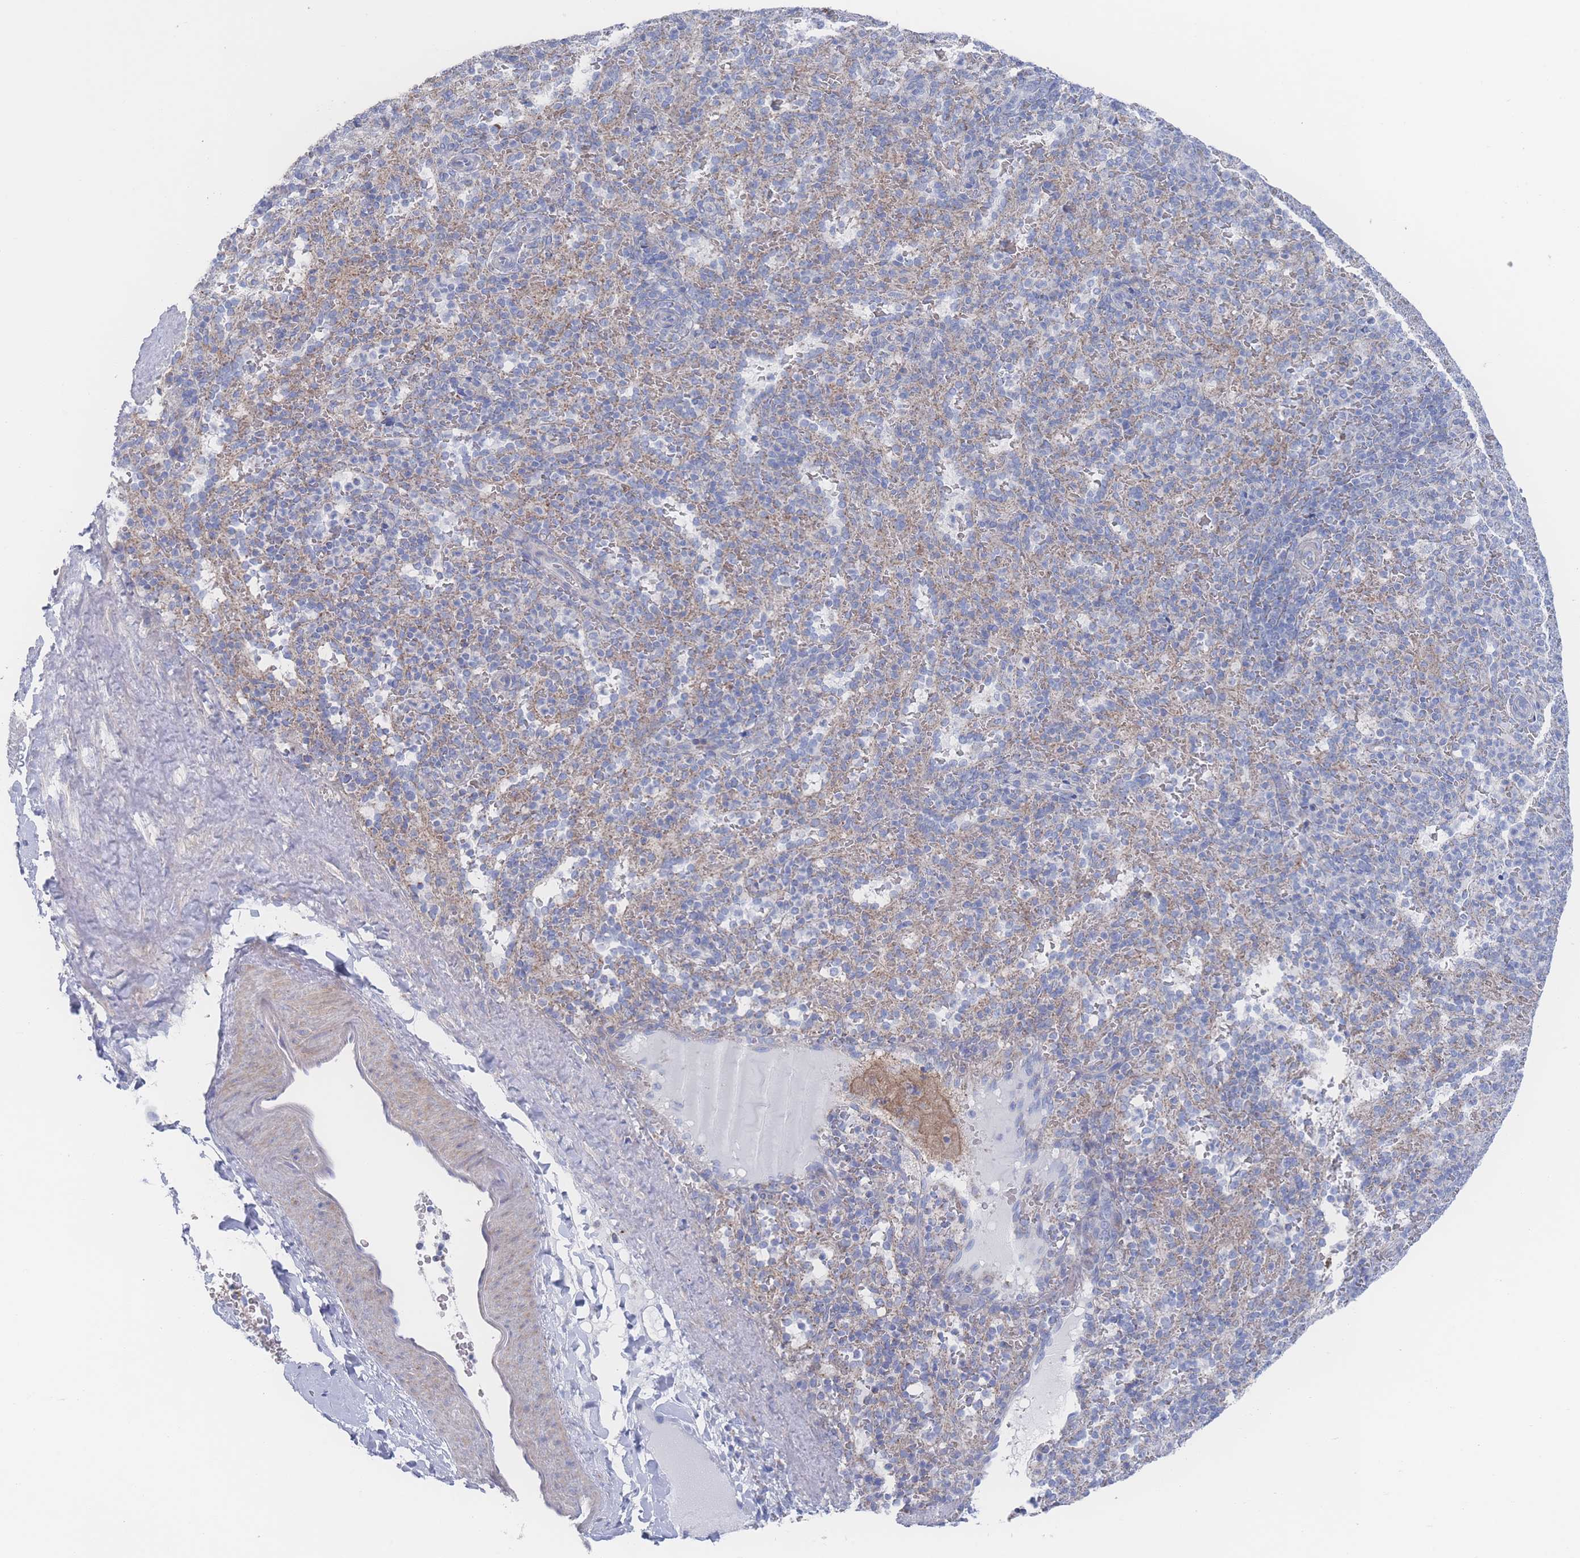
{"staining": {"intensity": "negative", "quantity": "none", "location": "none"}, "tissue": "spleen", "cell_type": "Cells in red pulp", "image_type": "normal", "snomed": [{"axis": "morphology", "description": "Normal tissue, NOS"}, {"axis": "topography", "description": "Spleen"}], "caption": "Immunohistochemical staining of unremarkable human spleen exhibits no significant expression in cells in red pulp.", "gene": "SNPH", "patient": {"sex": "female", "age": 21}}